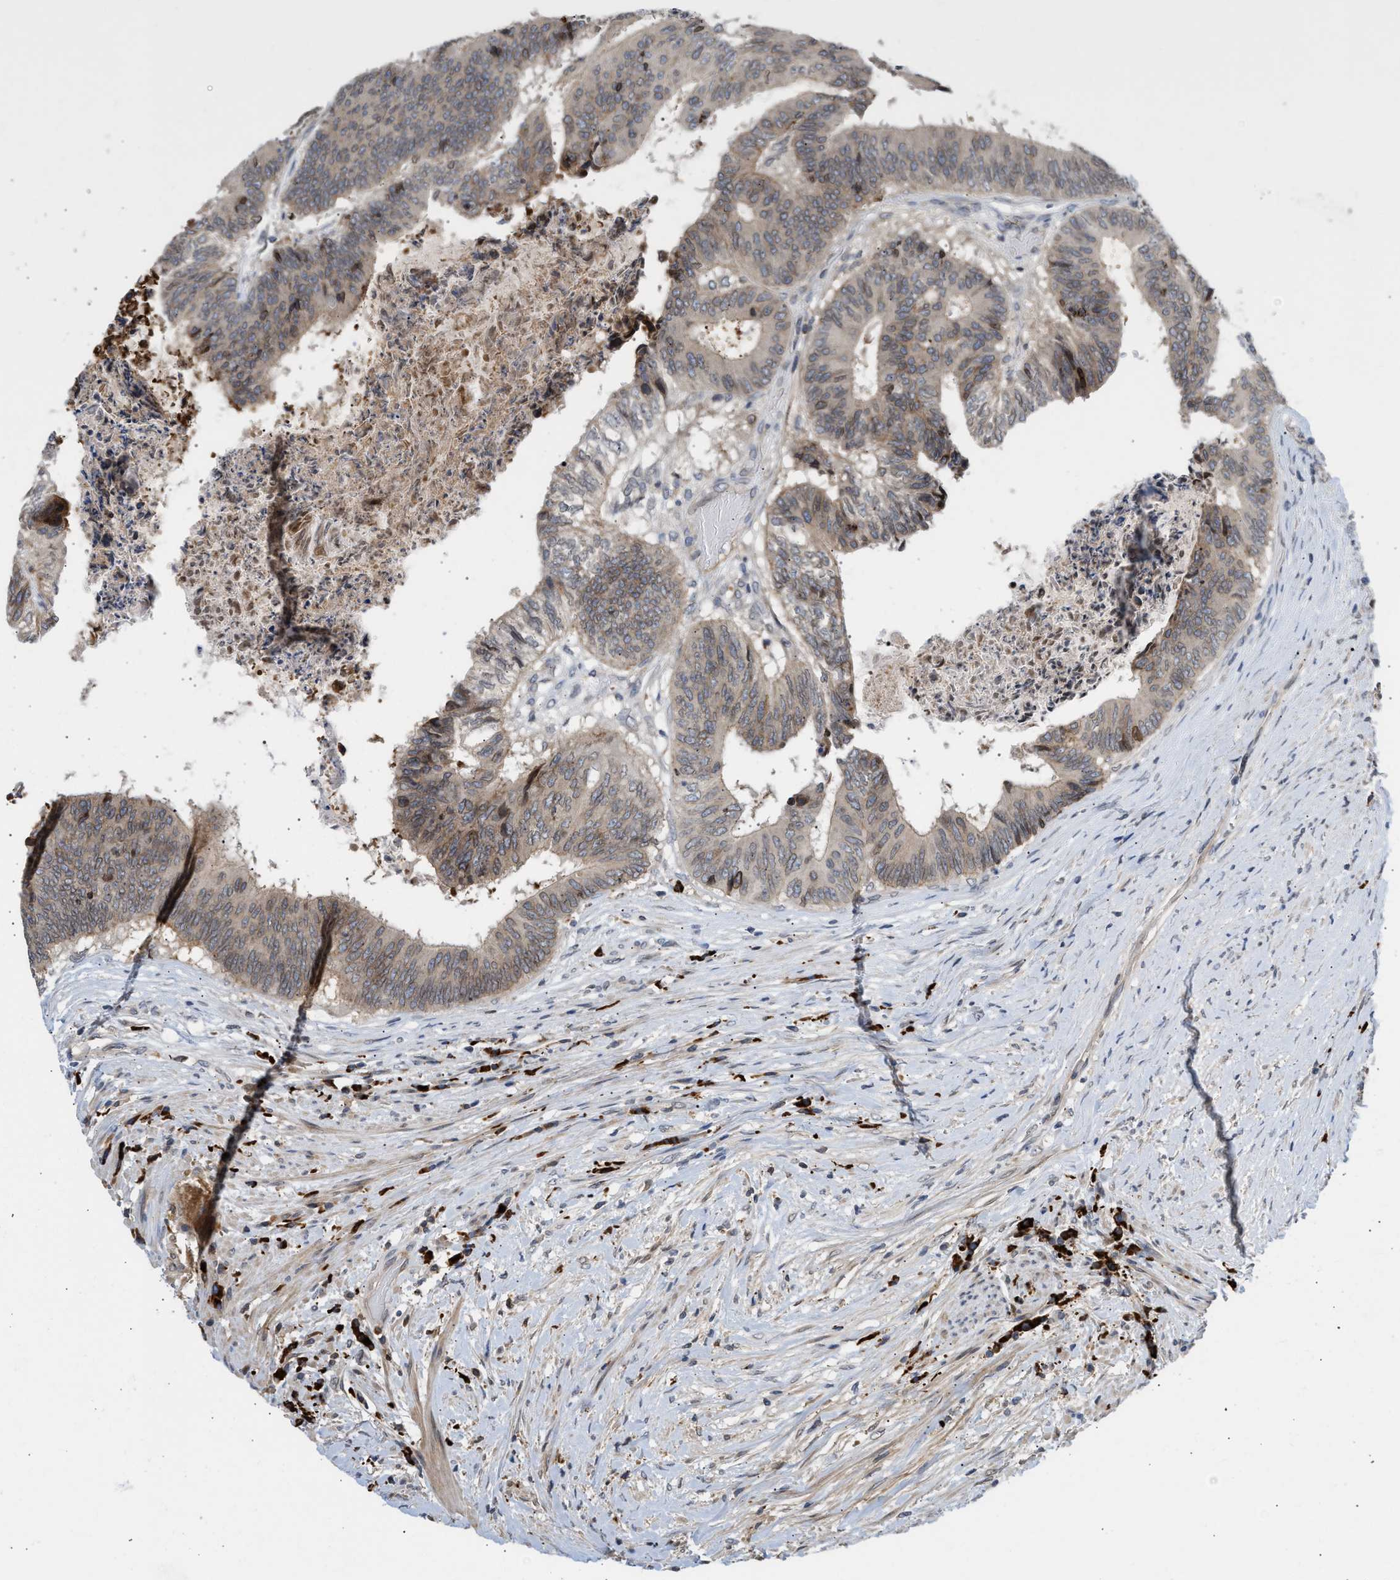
{"staining": {"intensity": "weak", "quantity": "25%-75%", "location": "cytoplasmic/membranous"}, "tissue": "colorectal cancer", "cell_type": "Tumor cells", "image_type": "cancer", "snomed": [{"axis": "morphology", "description": "Adenocarcinoma, NOS"}, {"axis": "topography", "description": "Rectum"}], "caption": "Immunohistochemistry (IHC) staining of colorectal adenocarcinoma, which exhibits low levels of weak cytoplasmic/membranous positivity in about 25%-75% of tumor cells indicating weak cytoplasmic/membranous protein positivity. The staining was performed using DAB (brown) for protein detection and nuclei were counterstained in hematoxylin (blue).", "gene": "NUP62", "patient": {"sex": "male", "age": 72}}